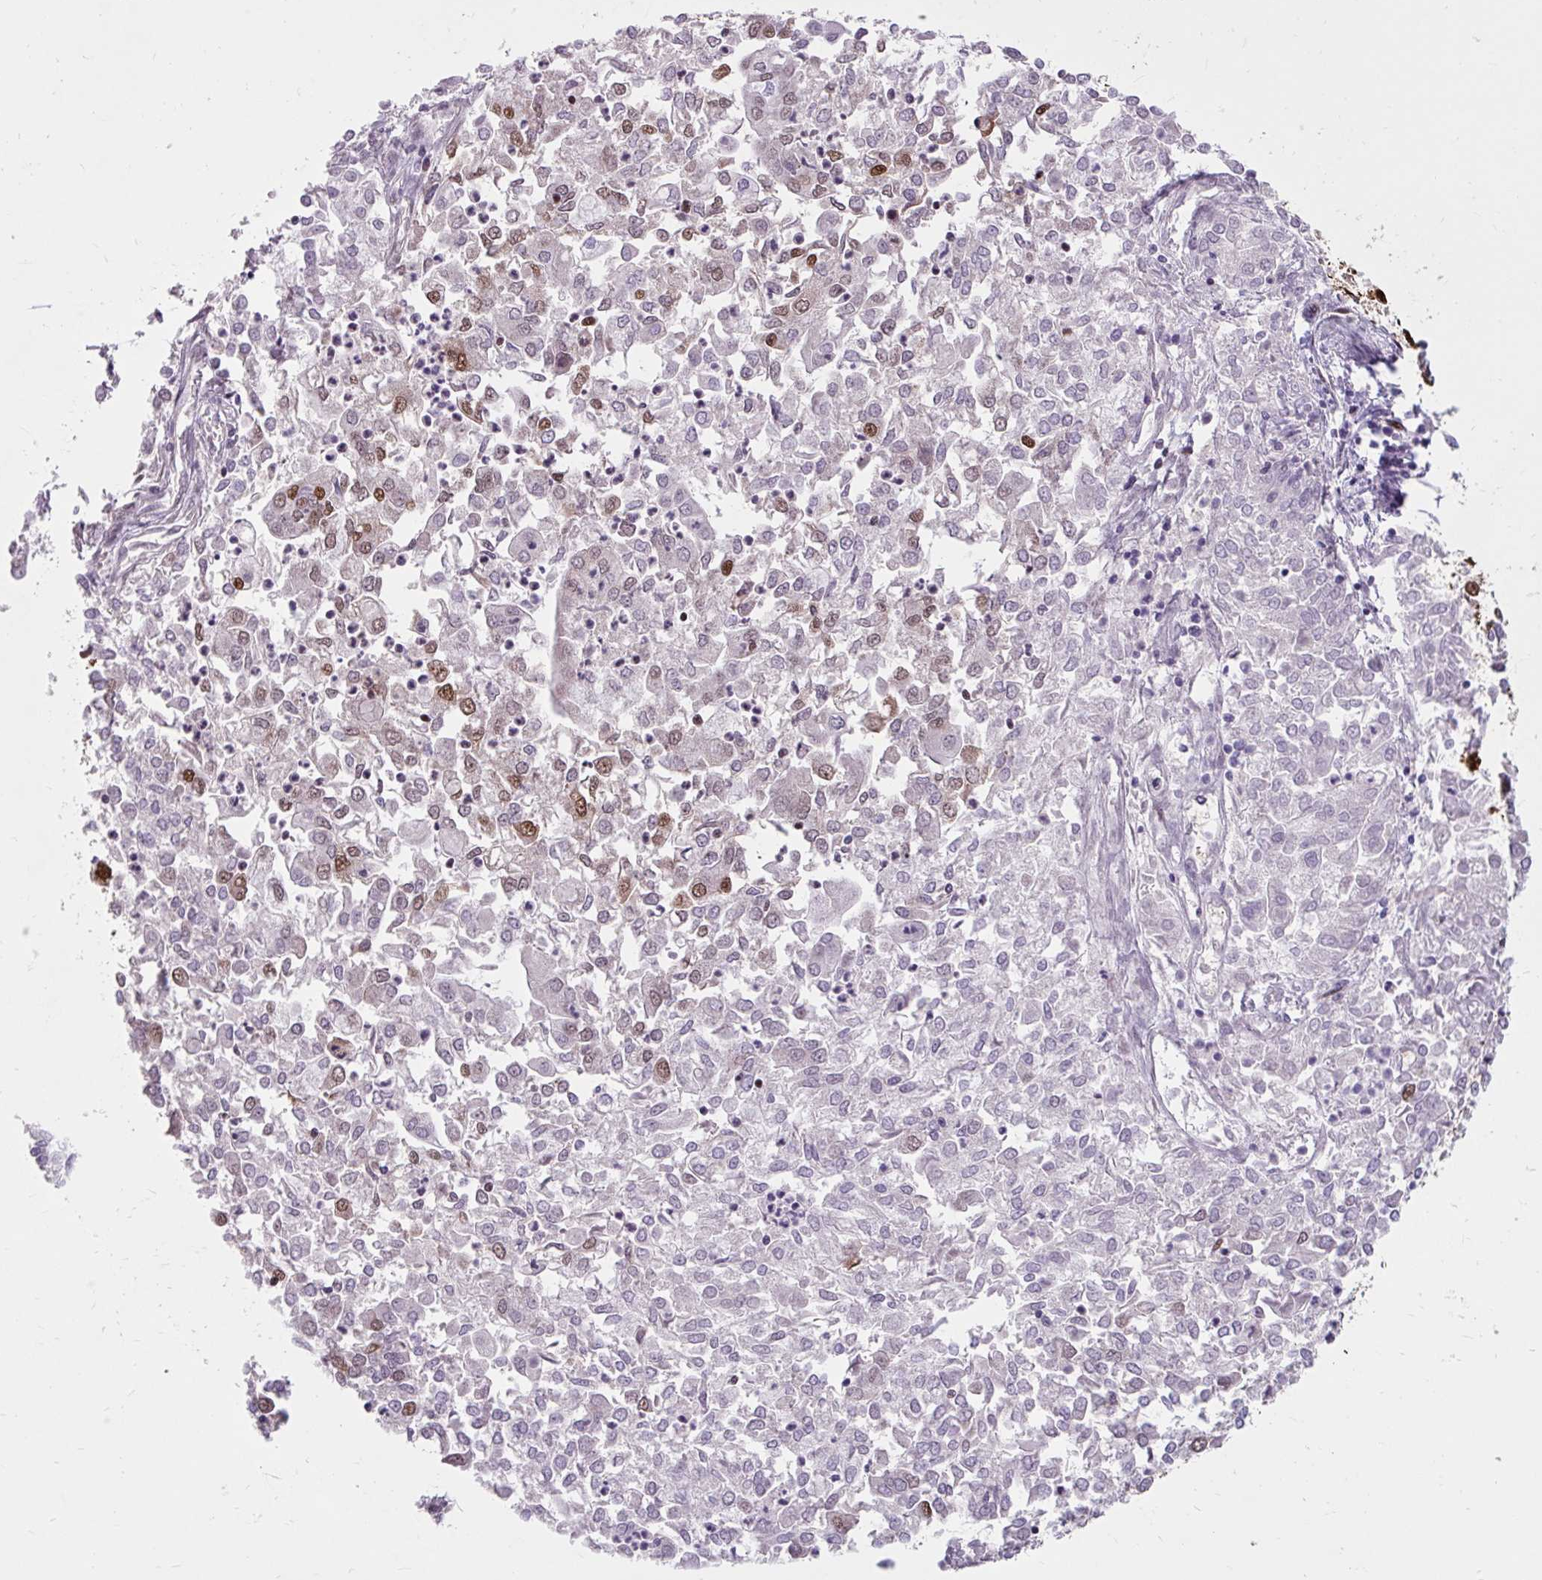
{"staining": {"intensity": "moderate", "quantity": "<25%", "location": "nuclear"}, "tissue": "endometrial cancer", "cell_type": "Tumor cells", "image_type": "cancer", "snomed": [{"axis": "morphology", "description": "Adenocarcinoma, NOS"}, {"axis": "topography", "description": "Endometrium"}], "caption": "Immunohistochemistry (IHC) (DAB) staining of human endometrial cancer exhibits moderate nuclear protein positivity in about <25% of tumor cells. The staining was performed using DAB (3,3'-diaminobenzidine) to visualize the protein expression in brown, while the nuclei were stained in blue with hematoxylin (Magnification: 20x).", "gene": "FUS", "patient": {"sex": "female", "age": 57}}